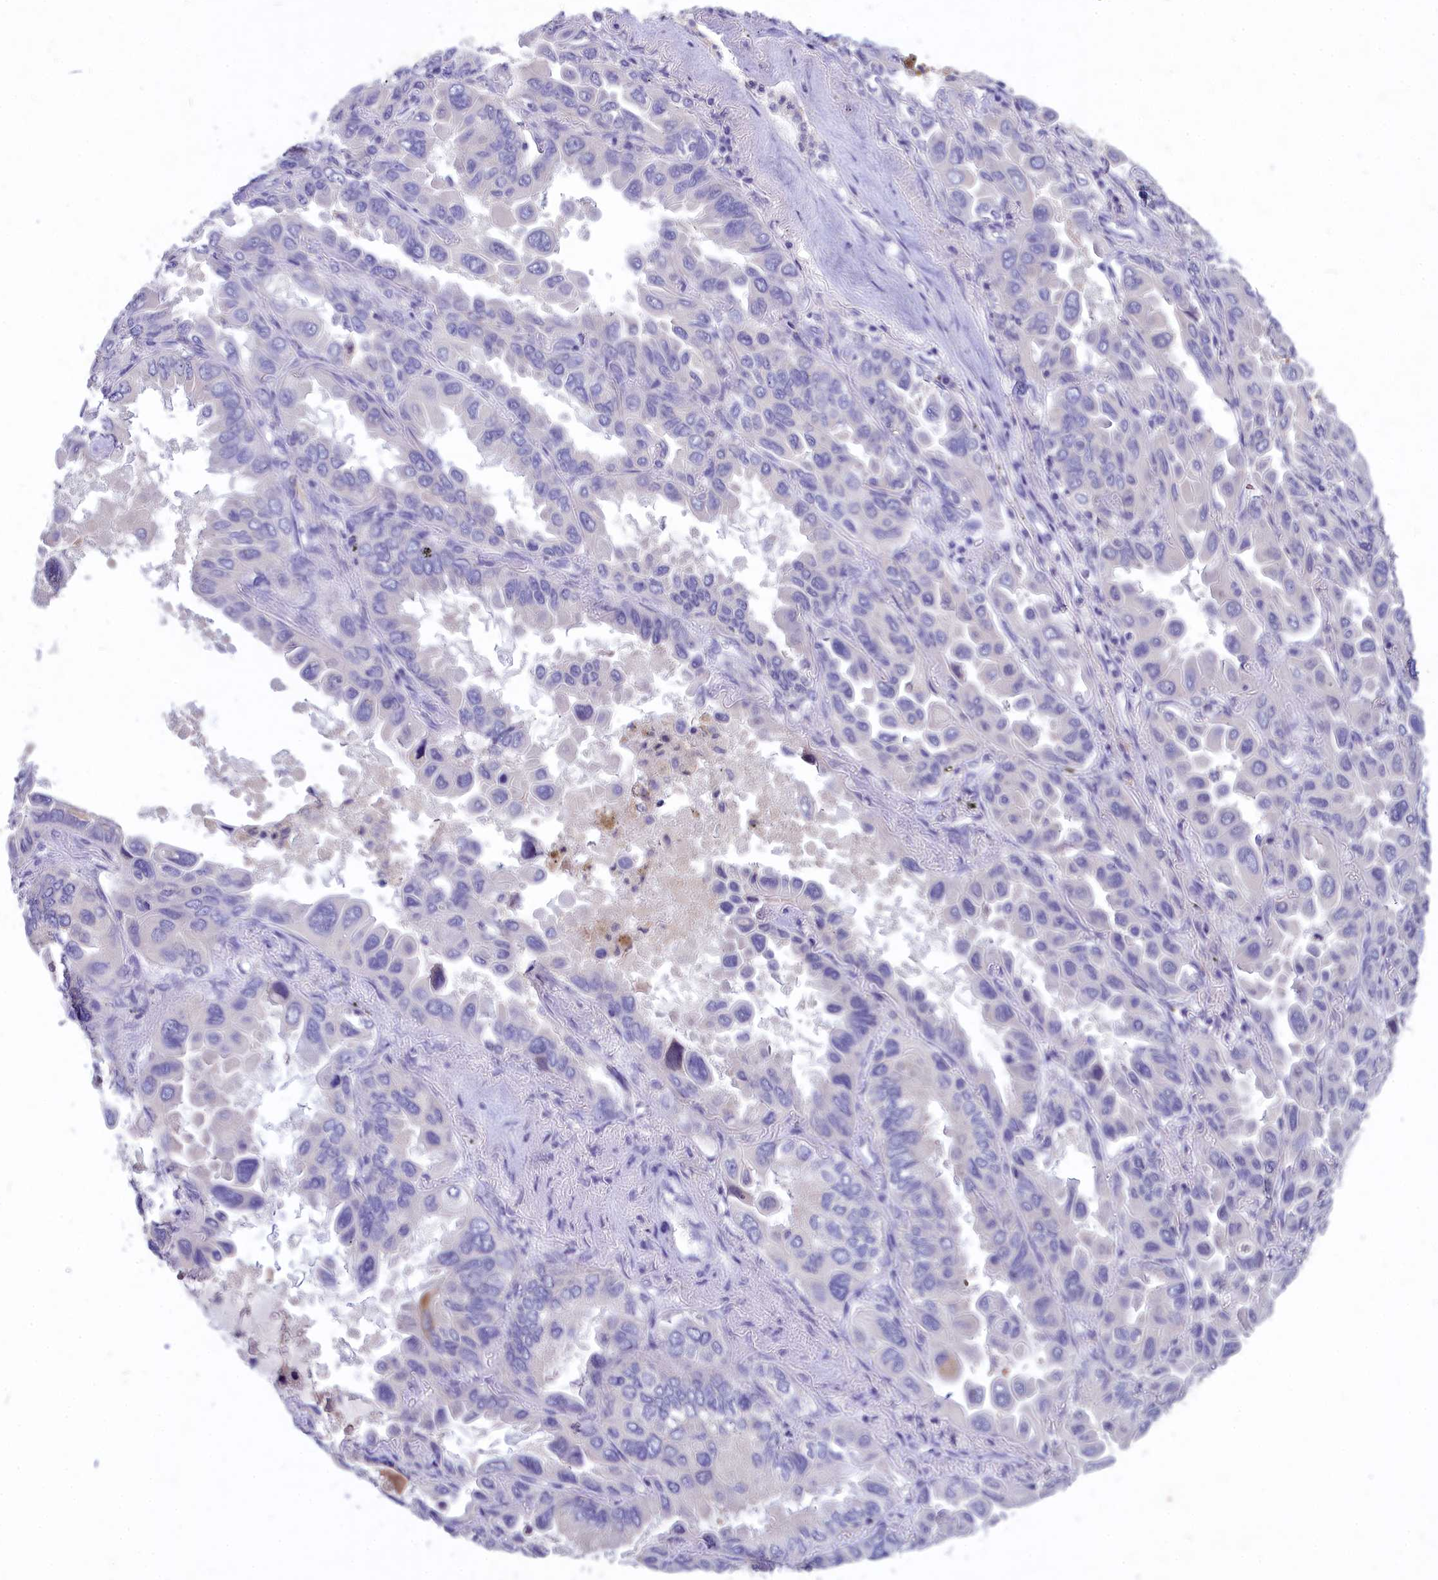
{"staining": {"intensity": "negative", "quantity": "none", "location": "none"}, "tissue": "lung cancer", "cell_type": "Tumor cells", "image_type": "cancer", "snomed": [{"axis": "morphology", "description": "Adenocarcinoma, NOS"}, {"axis": "topography", "description": "Lung"}], "caption": "Tumor cells show no significant staining in lung cancer.", "gene": "DEFB119", "patient": {"sex": "male", "age": 64}}